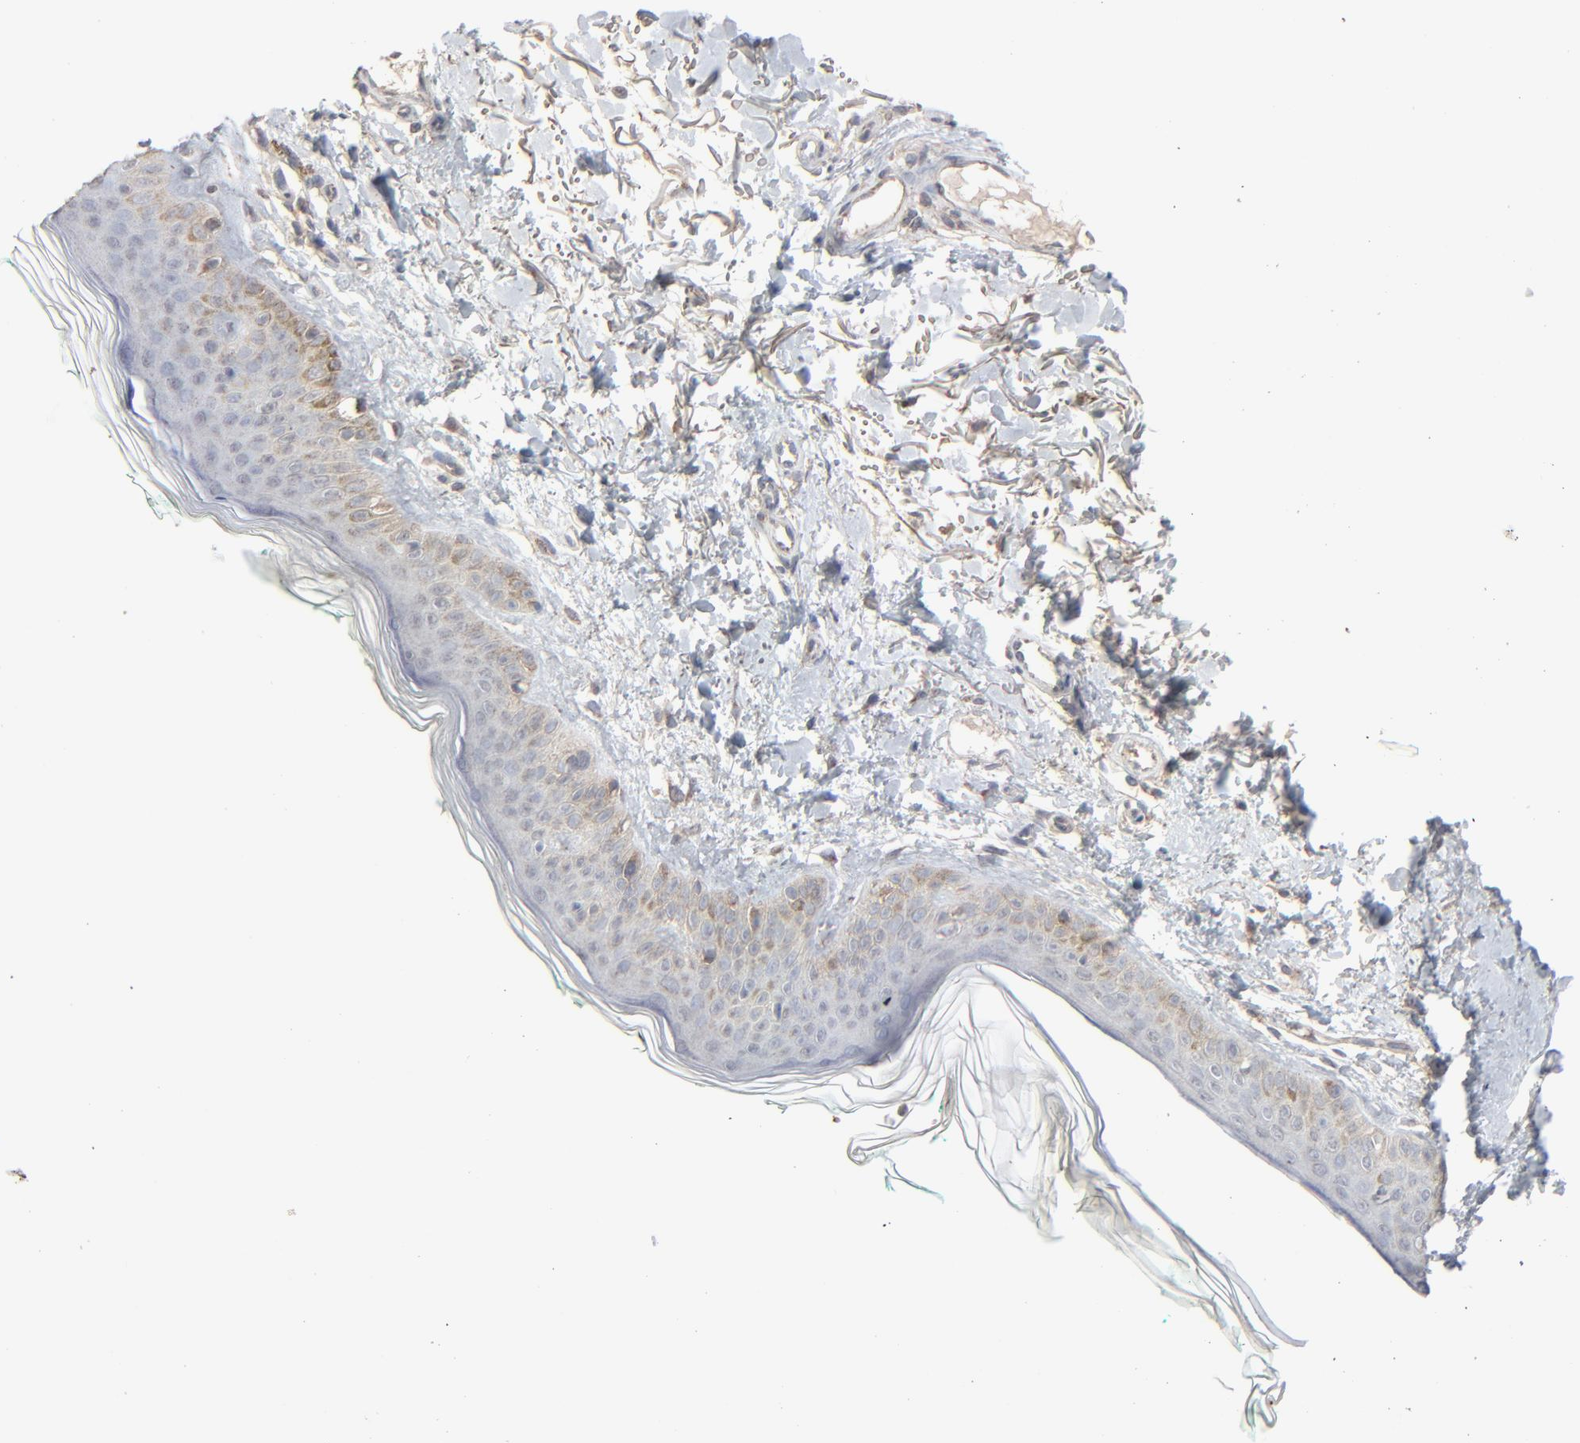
{"staining": {"intensity": "negative", "quantity": "none", "location": "none"}, "tissue": "skin", "cell_type": "Fibroblasts", "image_type": "normal", "snomed": [{"axis": "morphology", "description": "Normal tissue, NOS"}, {"axis": "topography", "description": "Skin"}], "caption": "Immunohistochemistry photomicrograph of unremarkable skin: skin stained with DAB displays no significant protein positivity in fibroblasts. Brightfield microscopy of immunohistochemistry stained with DAB (3,3'-diaminobenzidine) (brown) and hematoxylin (blue), captured at high magnification.", "gene": "JAM3", "patient": {"sex": "male", "age": 71}}